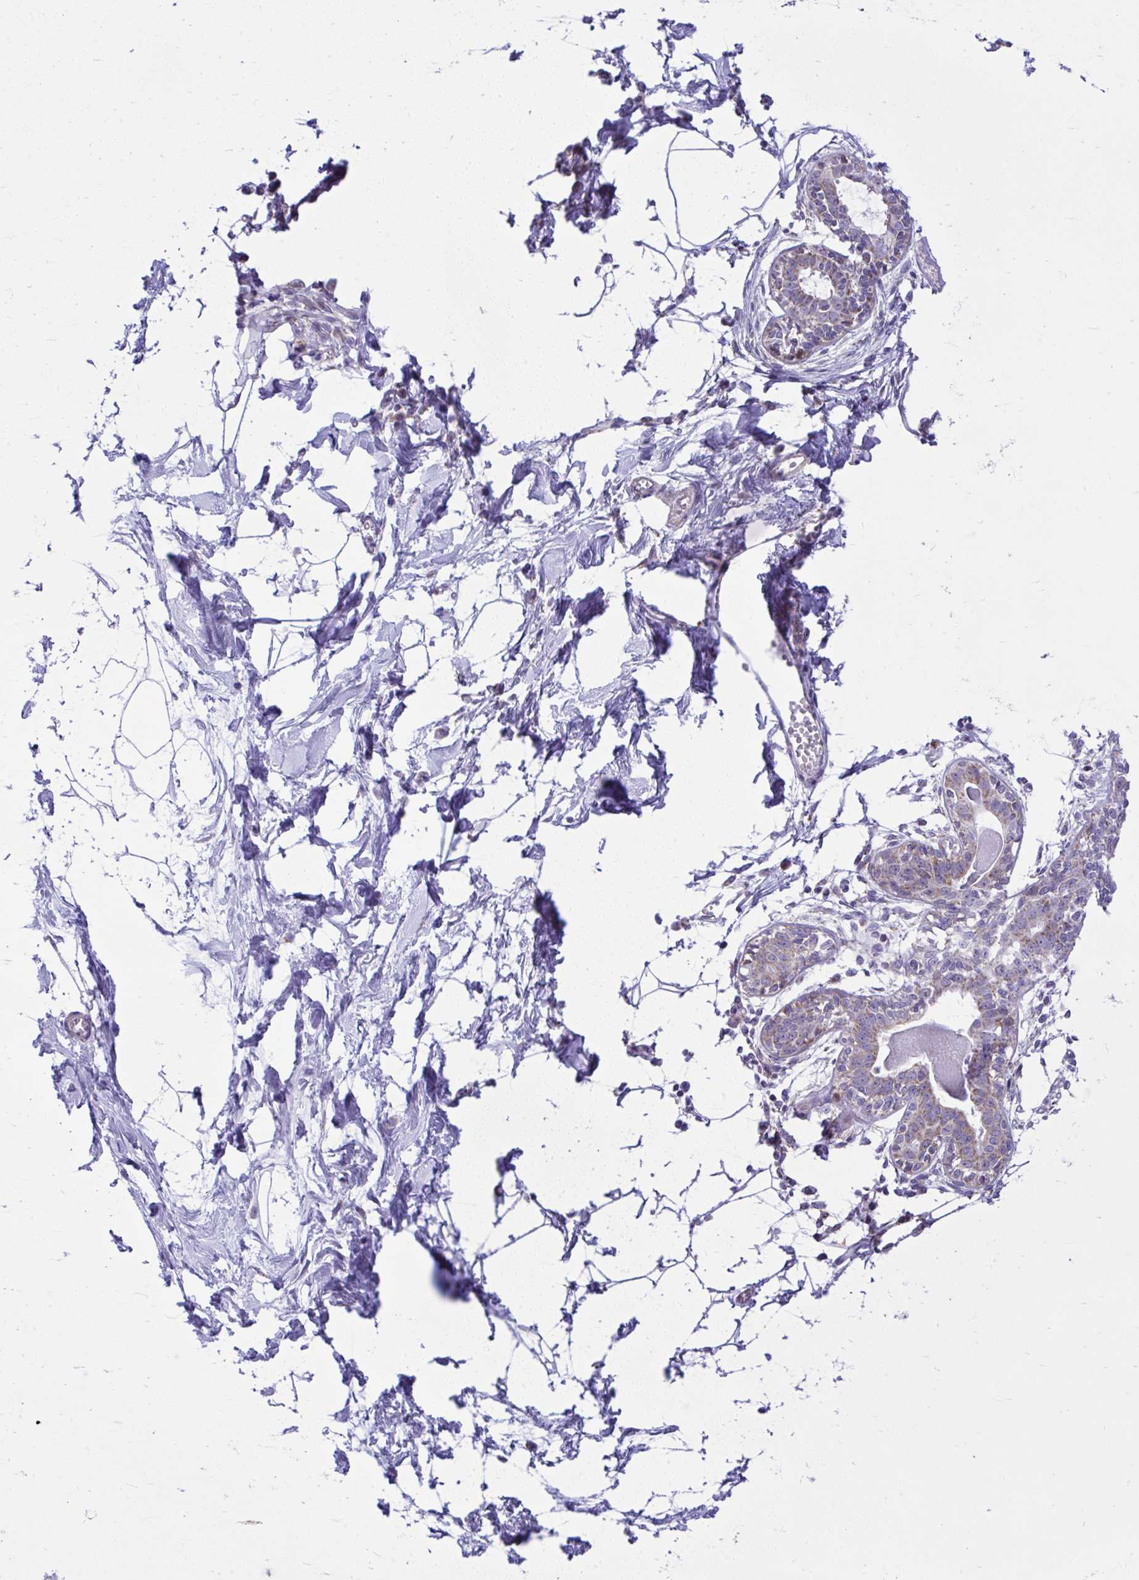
{"staining": {"intensity": "negative", "quantity": "none", "location": "none"}, "tissue": "breast", "cell_type": "Adipocytes", "image_type": "normal", "snomed": [{"axis": "morphology", "description": "Normal tissue, NOS"}, {"axis": "topography", "description": "Breast"}], "caption": "High magnification brightfield microscopy of unremarkable breast stained with DAB (brown) and counterstained with hematoxylin (blue): adipocytes show no significant expression. (Stains: DAB IHC with hematoxylin counter stain, Microscopy: brightfield microscopy at high magnification).", "gene": "GPRIN3", "patient": {"sex": "female", "age": 45}}